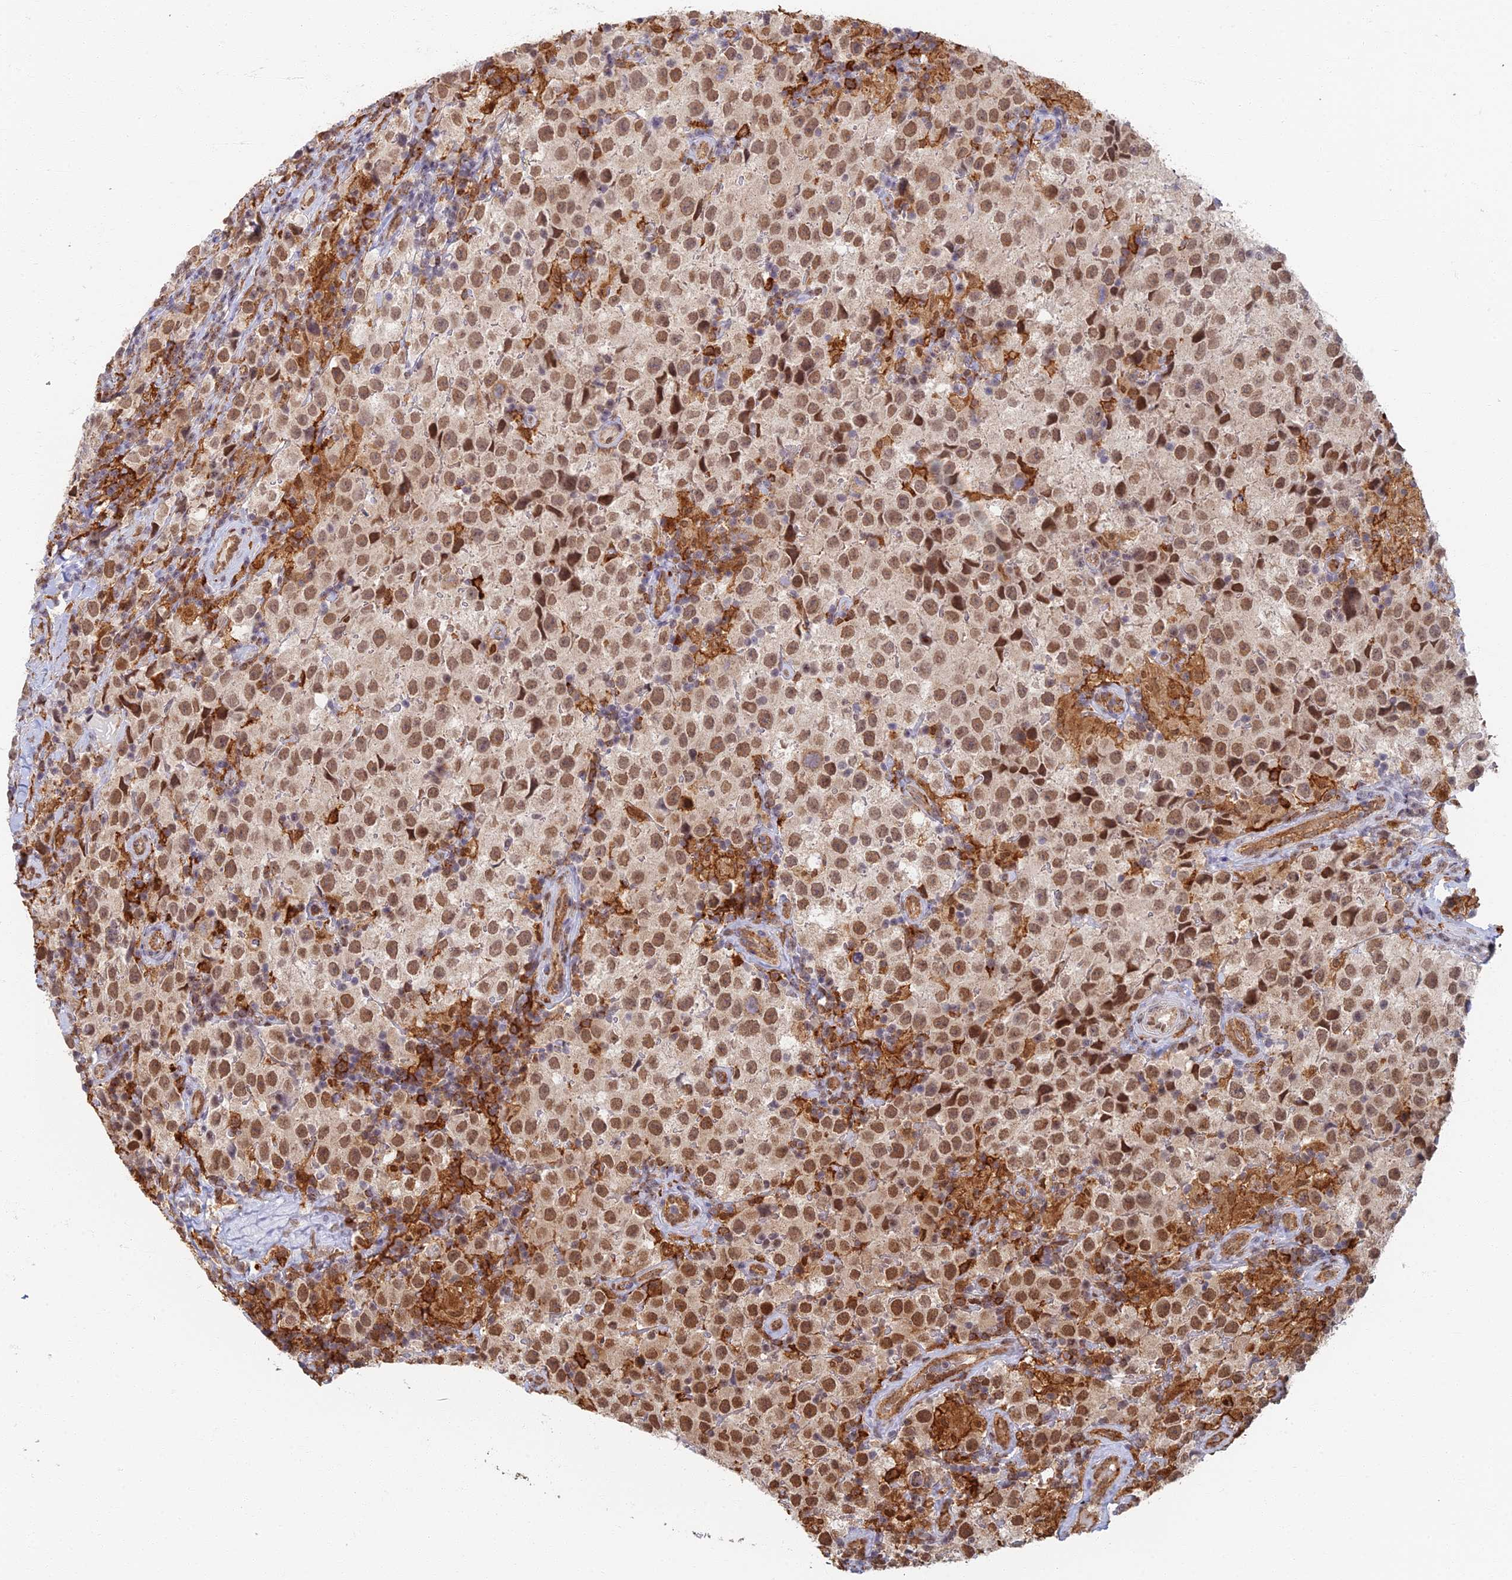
{"staining": {"intensity": "moderate", "quantity": ">75%", "location": "nuclear"}, "tissue": "testis cancer", "cell_type": "Tumor cells", "image_type": "cancer", "snomed": [{"axis": "morphology", "description": "Seminoma, NOS"}, {"axis": "morphology", "description": "Carcinoma, Embryonal, NOS"}, {"axis": "topography", "description": "Testis"}], "caption": "Testis cancer tissue reveals moderate nuclear staining in about >75% of tumor cells, visualized by immunohistochemistry.", "gene": "GPATCH1", "patient": {"sex": "male", "age": 41}}